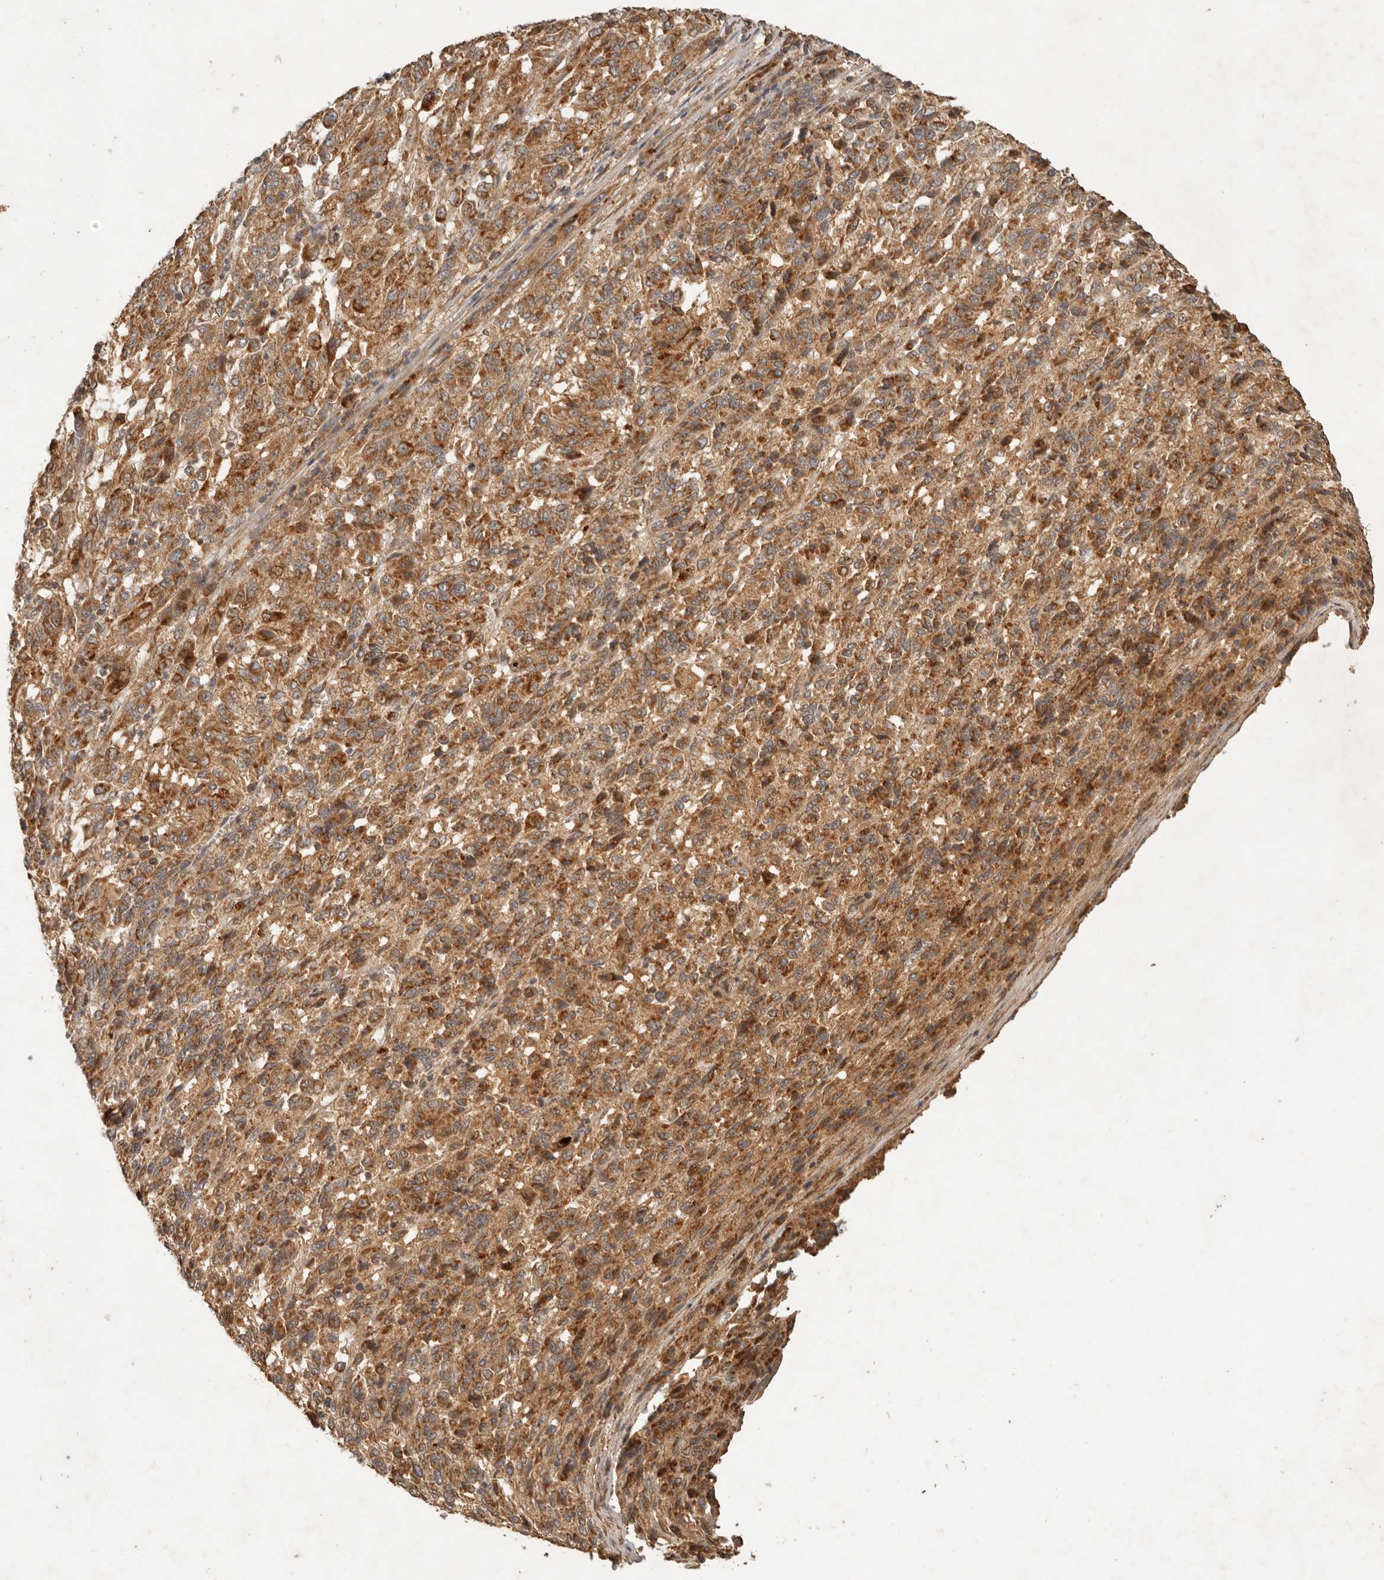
{"staining": {"intensity": "moderate", "quantity": ">75%", "location": "cytoplasmic/membranous"}, "tissue": "melanoma", "cell_type": "Tumor cells", "image_type": "cancer", "snomed": [{"axis": "morphology", "description": "Malignant melanoma, Metastatic site"}, {"axis": "topography", "description": "Lung"}], "caption": "This is a micrograph of immunohistochemistry (IHC) staining of malignant melanoma (metastatic site), which shows moderate expression in the cytoplasmic/membranous of tumor cells.", "gene": "CLEC4C", "patient": {"sex": "male", "age": 64}}